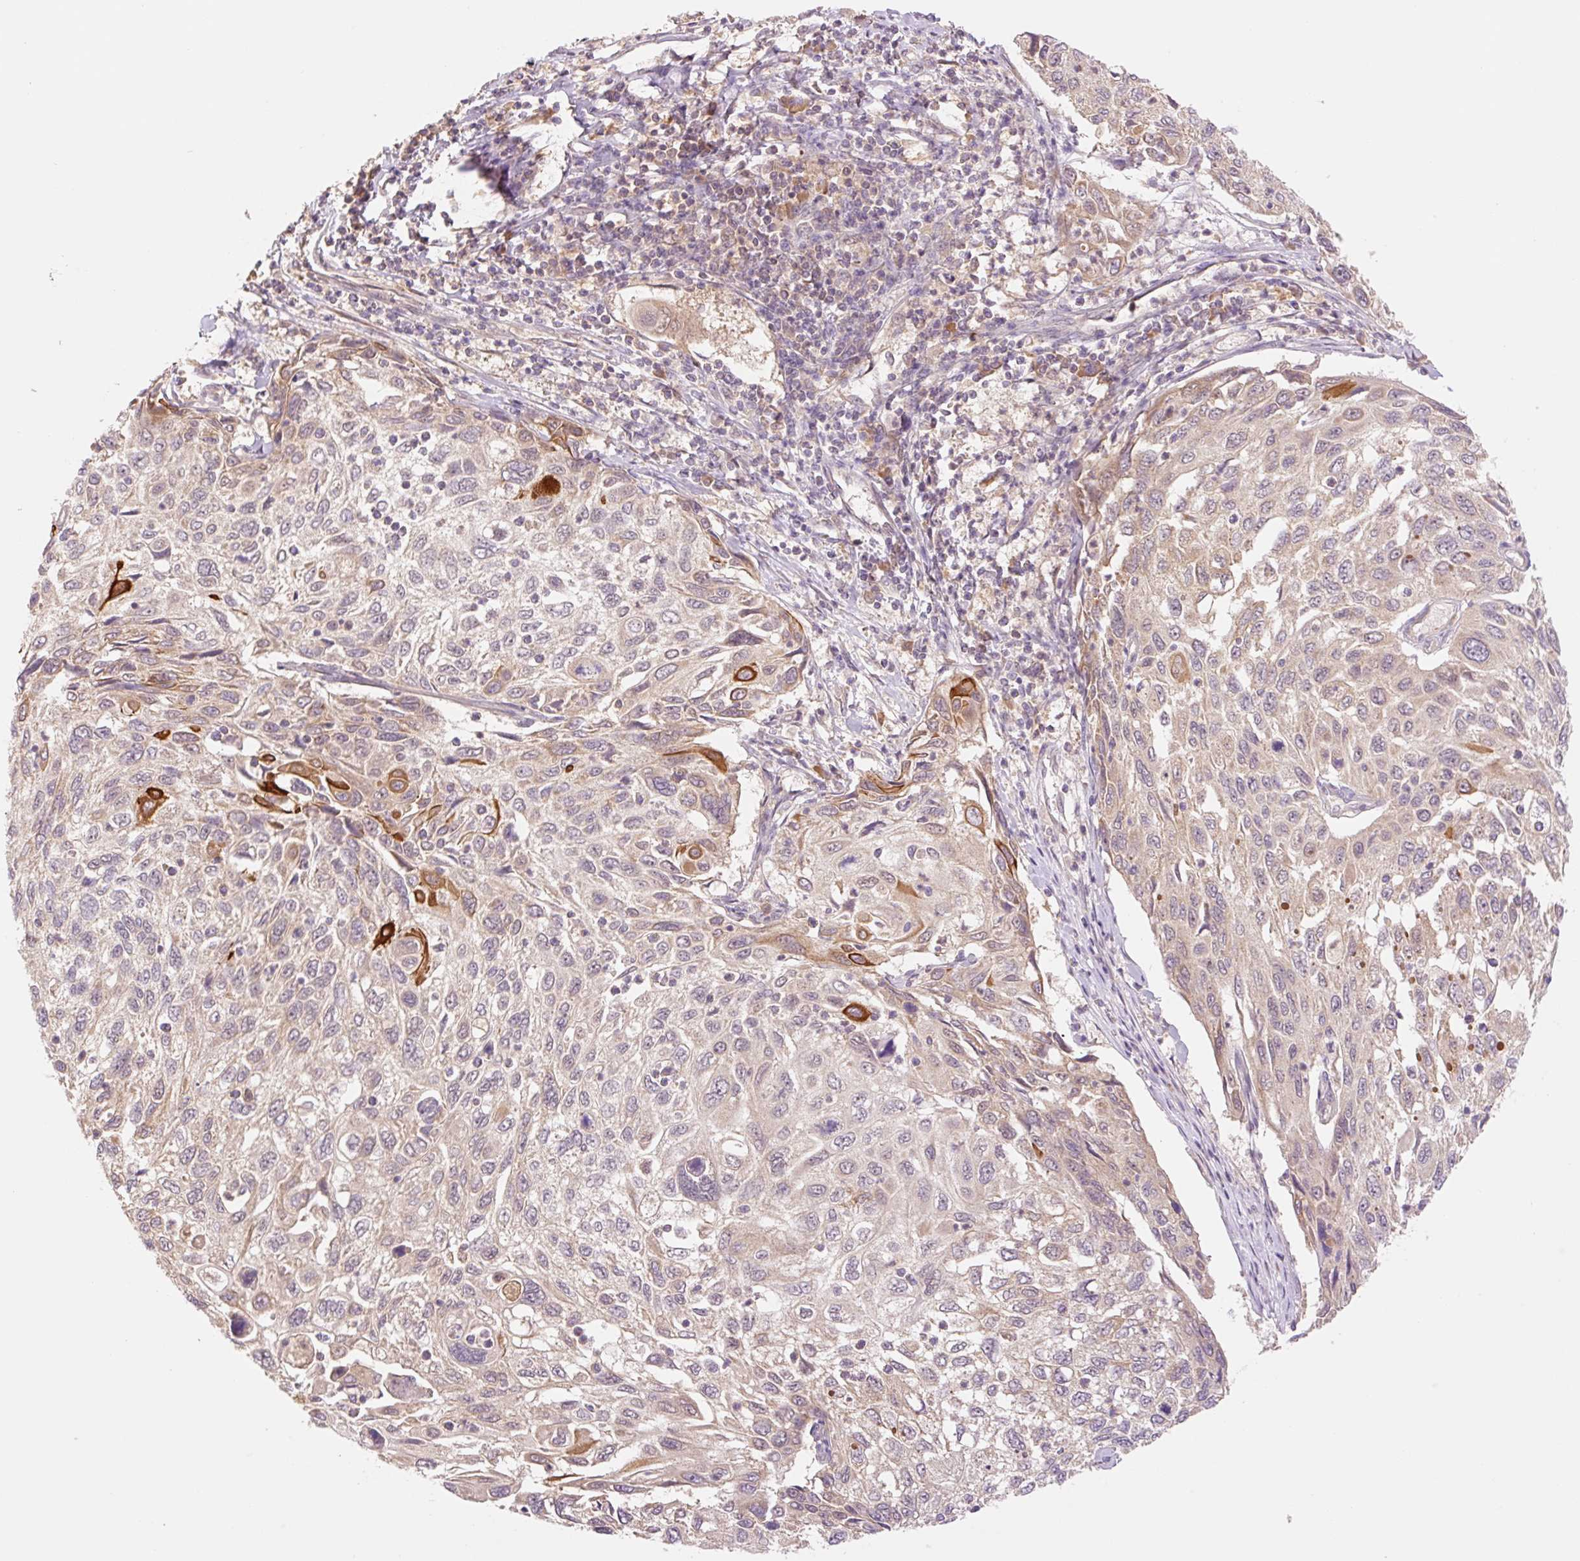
{"staining": {"intensity": "strong", "quantity": "<25%", "location": "cytoplasmic/membranous"}, "tissue": "cervical cancer", "cell_type": "Tumor cells", "image_type": "cancer", "snomed": [{"axis": "morphology", "description": "Squamous cell carcinoma, NOS"}, {"axis": "topography", "description": "Cervix"}], "caption": "Brown immunohistochemical staining in cervical squamous cell carcinoma exhibits strong cytoplasmic/membranous staining in approximately <25% of tumor cells.", "gene": "YJU2B", "patient": {"sex": "female", "age": 70}}